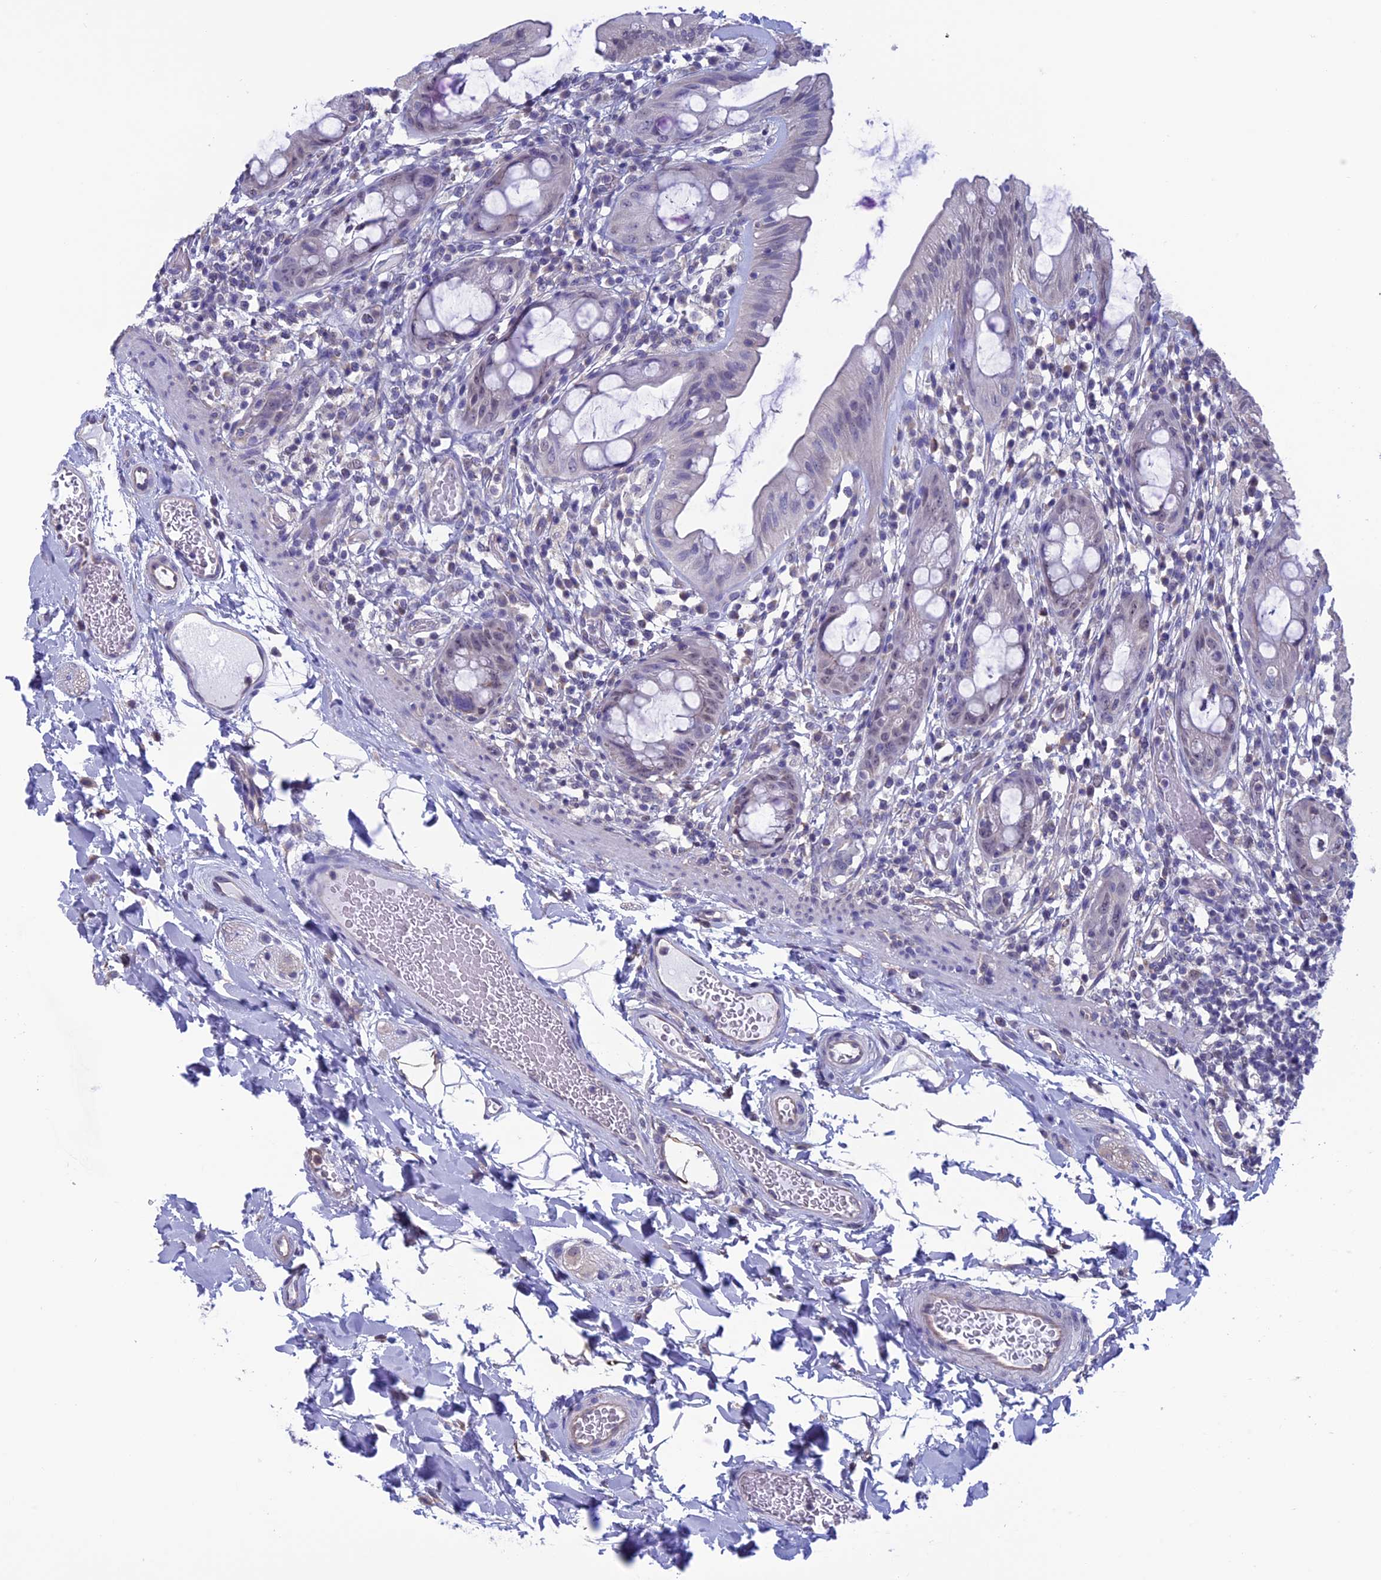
{"staining": {"intensity": "weak", "quantity": "<25%", "location": "nuclear"}, "tissue": "rectum", "cell_type": "Glandular cells", "image_type": "normal", "snomed": [{"axis": "morphology", "description": "Normal tissue, NOS"}, {"axis": "topography", "description": "Rectum"}], "caption": "Protein analysis of benign rectum shows no significant positivity in glandular cells.", "gene": "SLC1A6", "patient": {"sex": "female", "age": 57}}